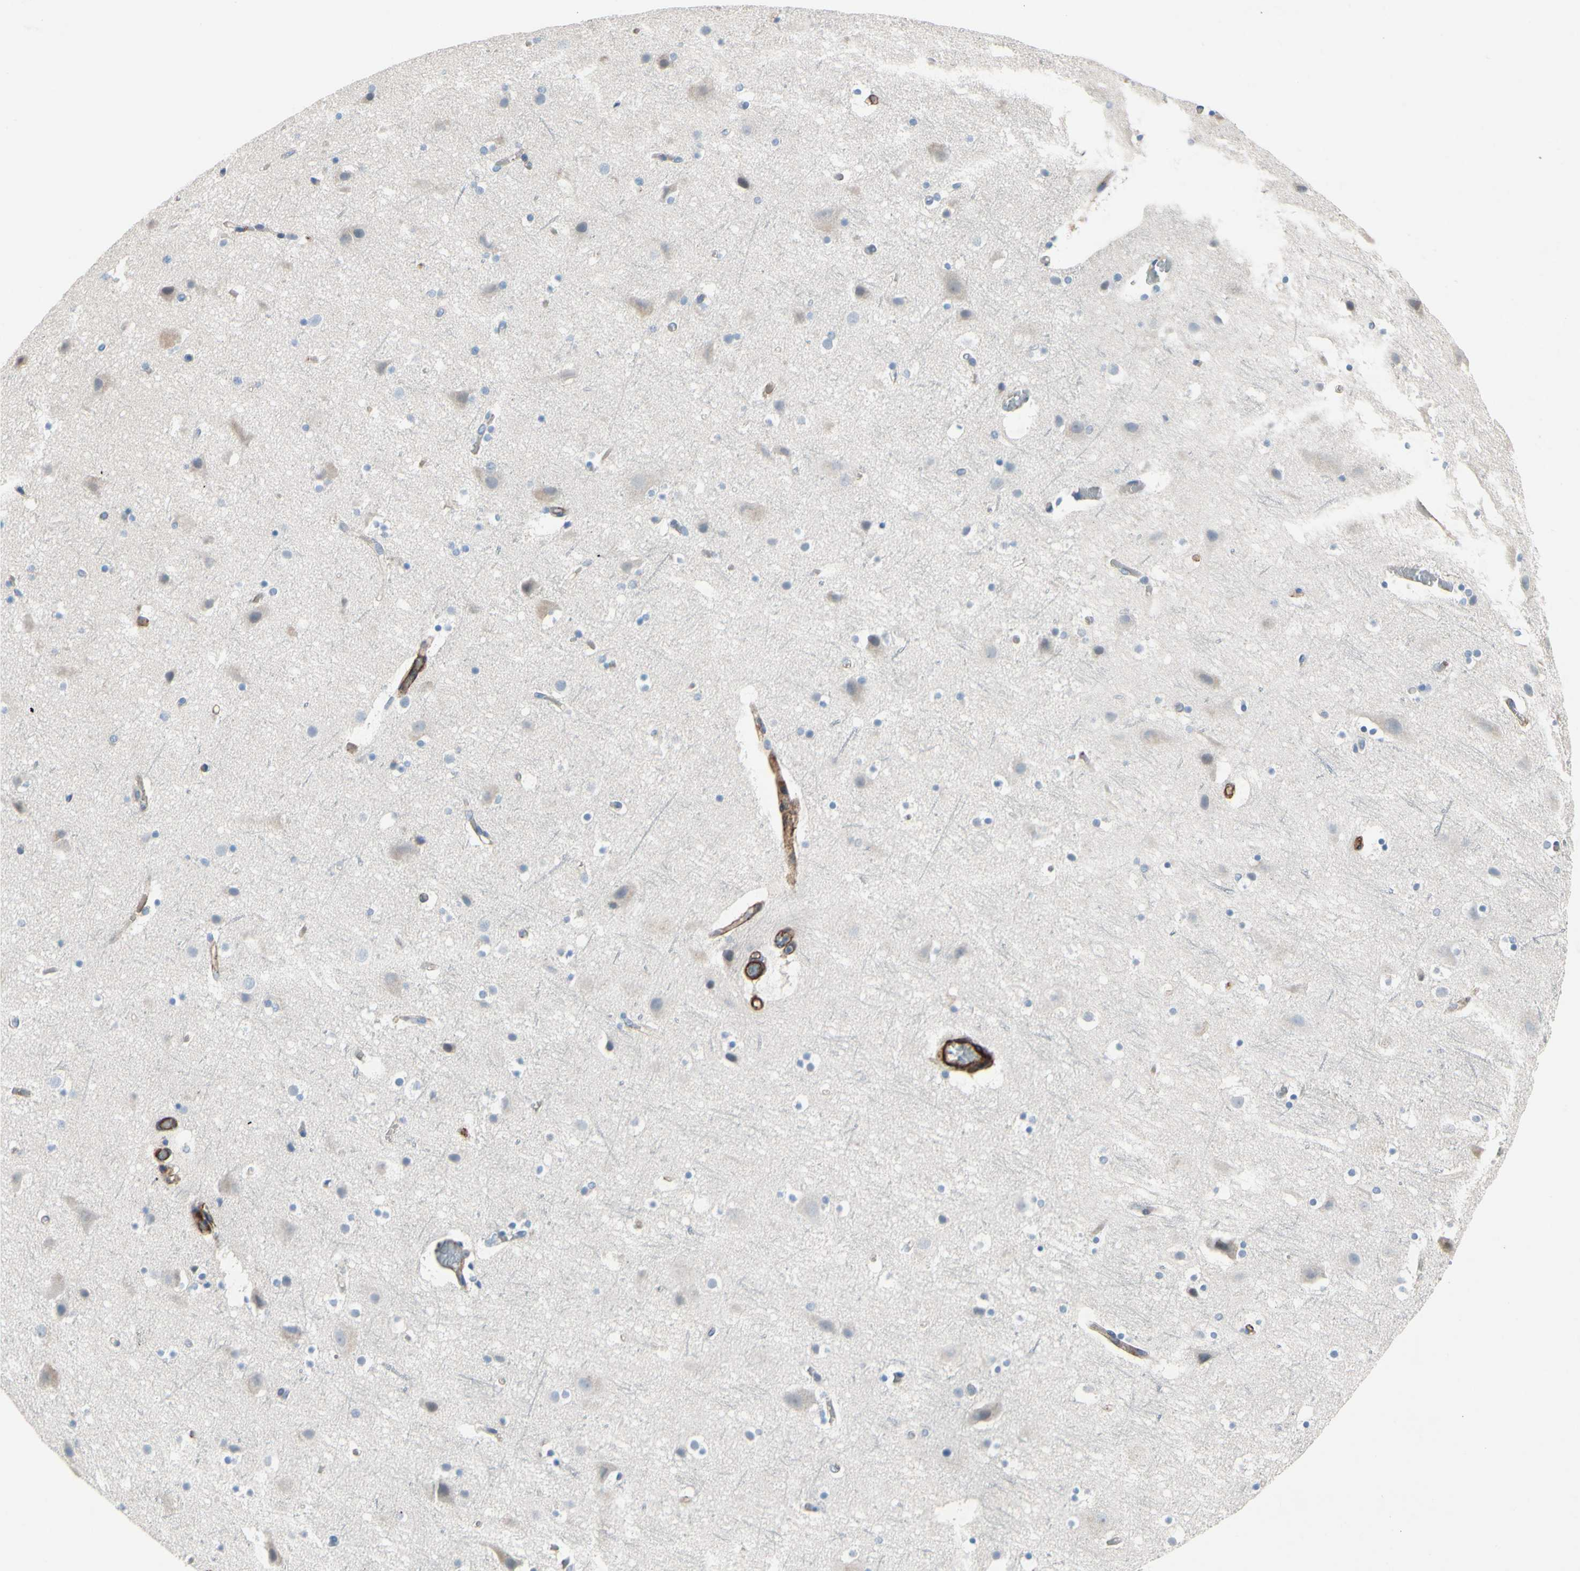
{"staining": {"intensity": "strong", "quantity": "25%-75%", "location": "cytoplasmic/membranous"}, "tissue": "cerebral cortex", "cell_type": "Endothelial cells", "image_type": "normal", "snomed": [{"axis": "morphology", "description": "Normal tissue, NOS"}, {"axis": "topography", "description": "Cerebral cortex"}], "caption": "Endothelial cells display high levels of strong cytoplasmic/membranous positivity in approximately 25%-75% of cells in normal cerebral cortex. The staining was performed using DAB, with brown indicating positive protein expression. Nuclei are stained blue with hematoxylin.", "gene": "TPM1", "patient": {"sex": "male", "age": 45}}